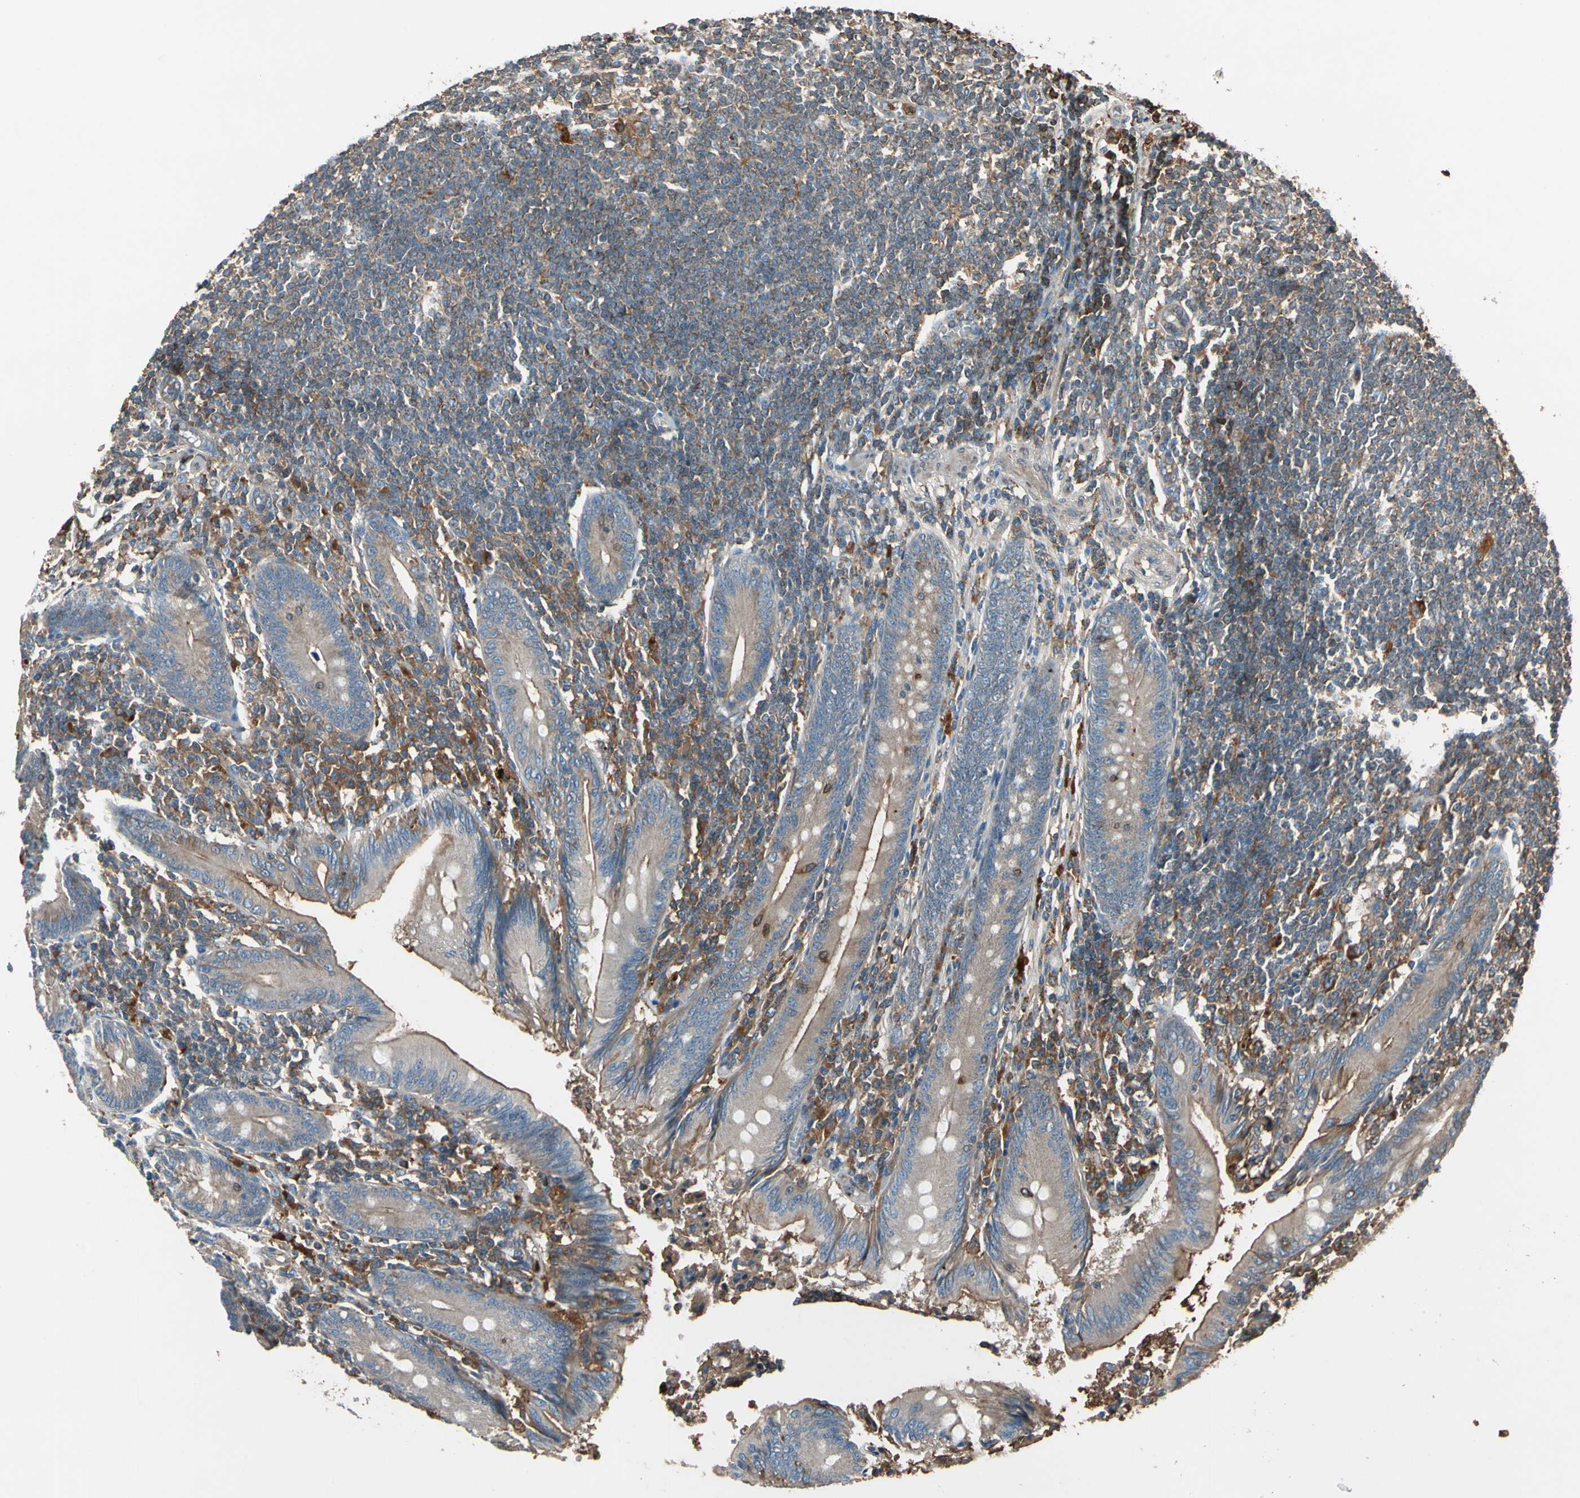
{"staining": {"intensity": "moderate", "quantity": ">75%", "location": "cytoplasmic/membranous"}, "tissue": "appendix", "cell_type": "Glandular cells", "image_type": "normal", "snomed": [{"axis": "morphology", "description": "Normal tissue, NOS"}, {"axis": "morphology", "description": "Inflammation, NOS"}, {"axis": "topography", "description": "Appendix"}], "caption": "Immunohistochemistry (DAB (3,3'-diaminobenzidine)) staining of normal appendix displays moderate cytoplasmic/membranous protein positivity in about >75% of glandular cells.", "gene": "STX11", "patient": {"sex": "male", "age": 46}}